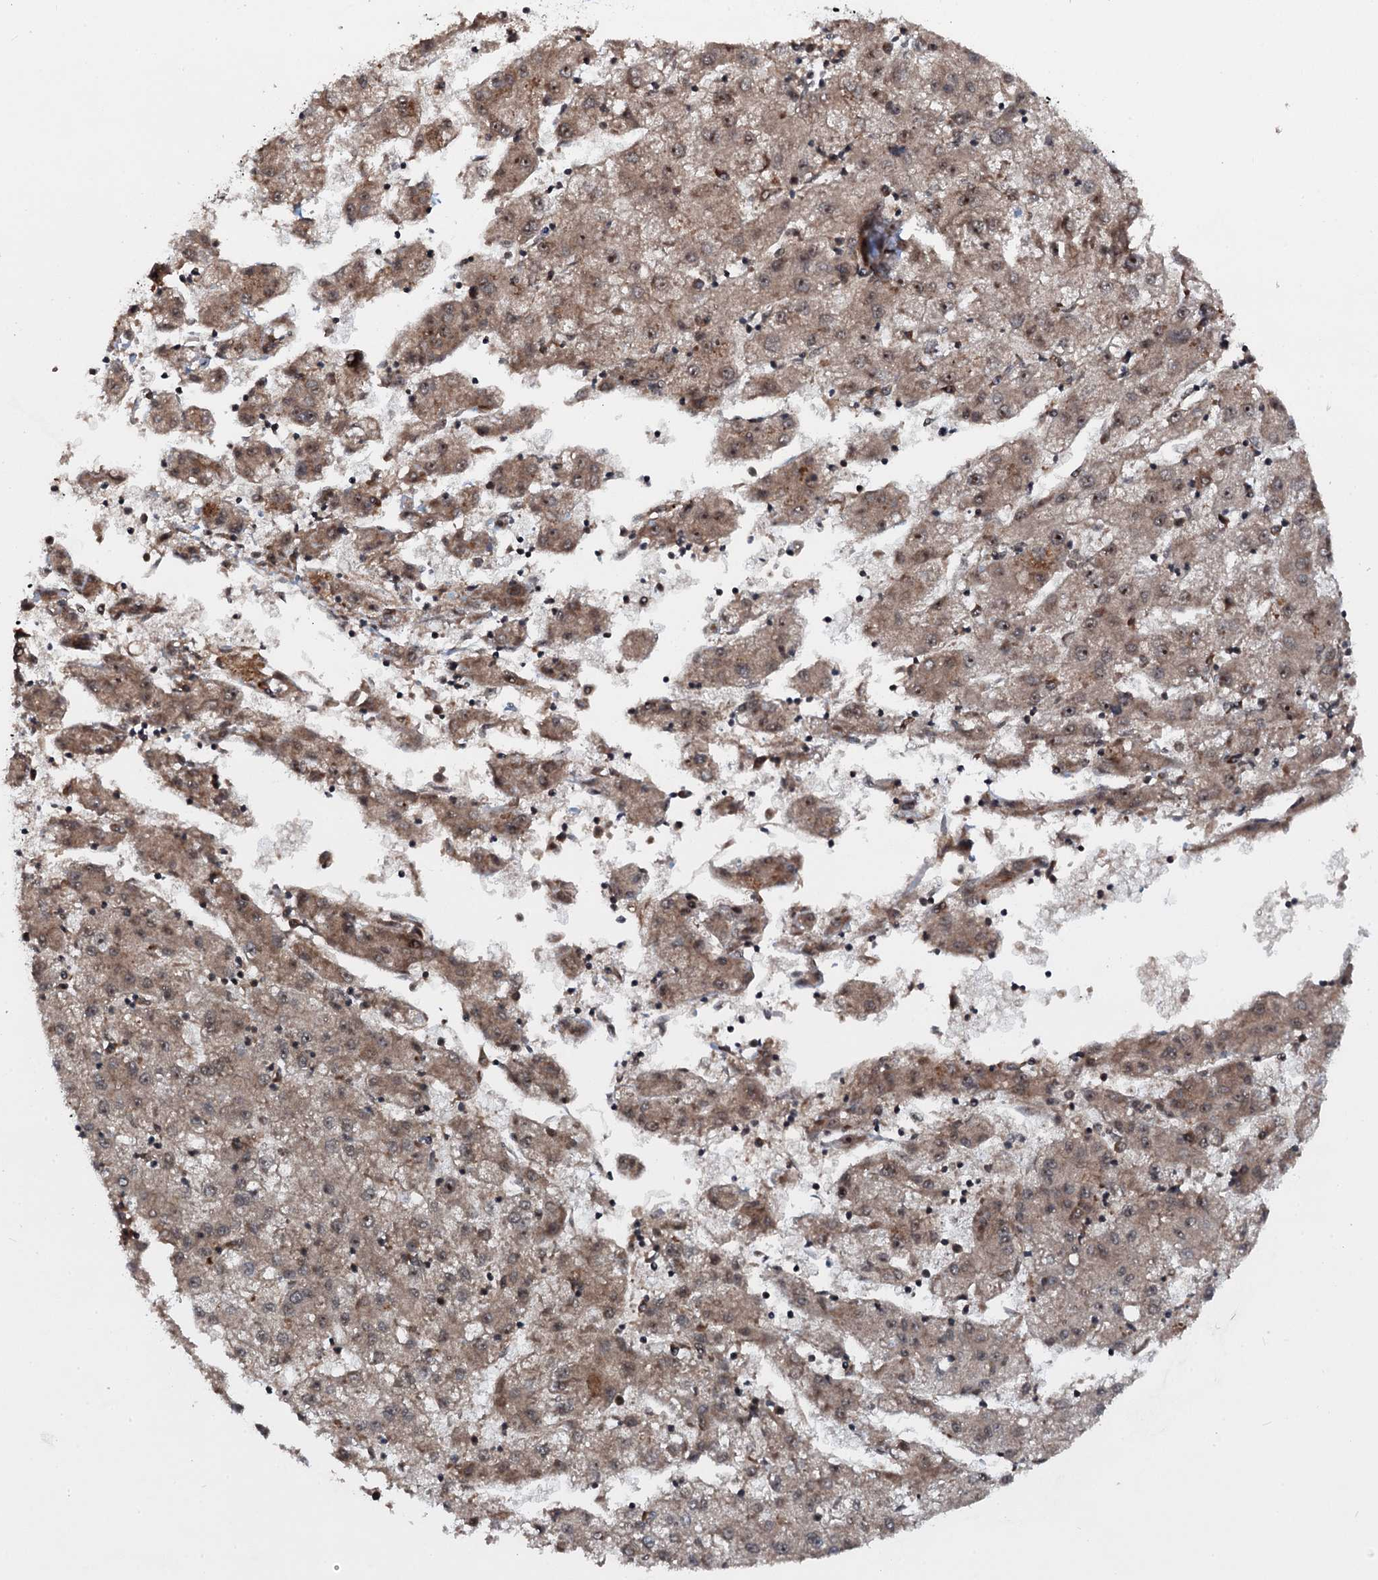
{"staining": {"intensity": "moderate", "quantity": "<25%", "location": "cytoplasmic/membranous"}, "tissue": "liver cancer", "cell_type": "Tumor cells", "image_type": "cancer", "snomed": [{"axis": "morphology", "description": "Carcinoma, Hepatocellular, NOS"}, {"axis": "topography", "description": "Liver"}], "caption": "There is low levels of moderate cytoplasmic/membranous staining in tumor cells of liver hepatocellular carcinoma, as demonstrated by immunohistochemical staining (brown color).", "gene": "HDDC3", "patient": {"sex": "male", "age": 72}}